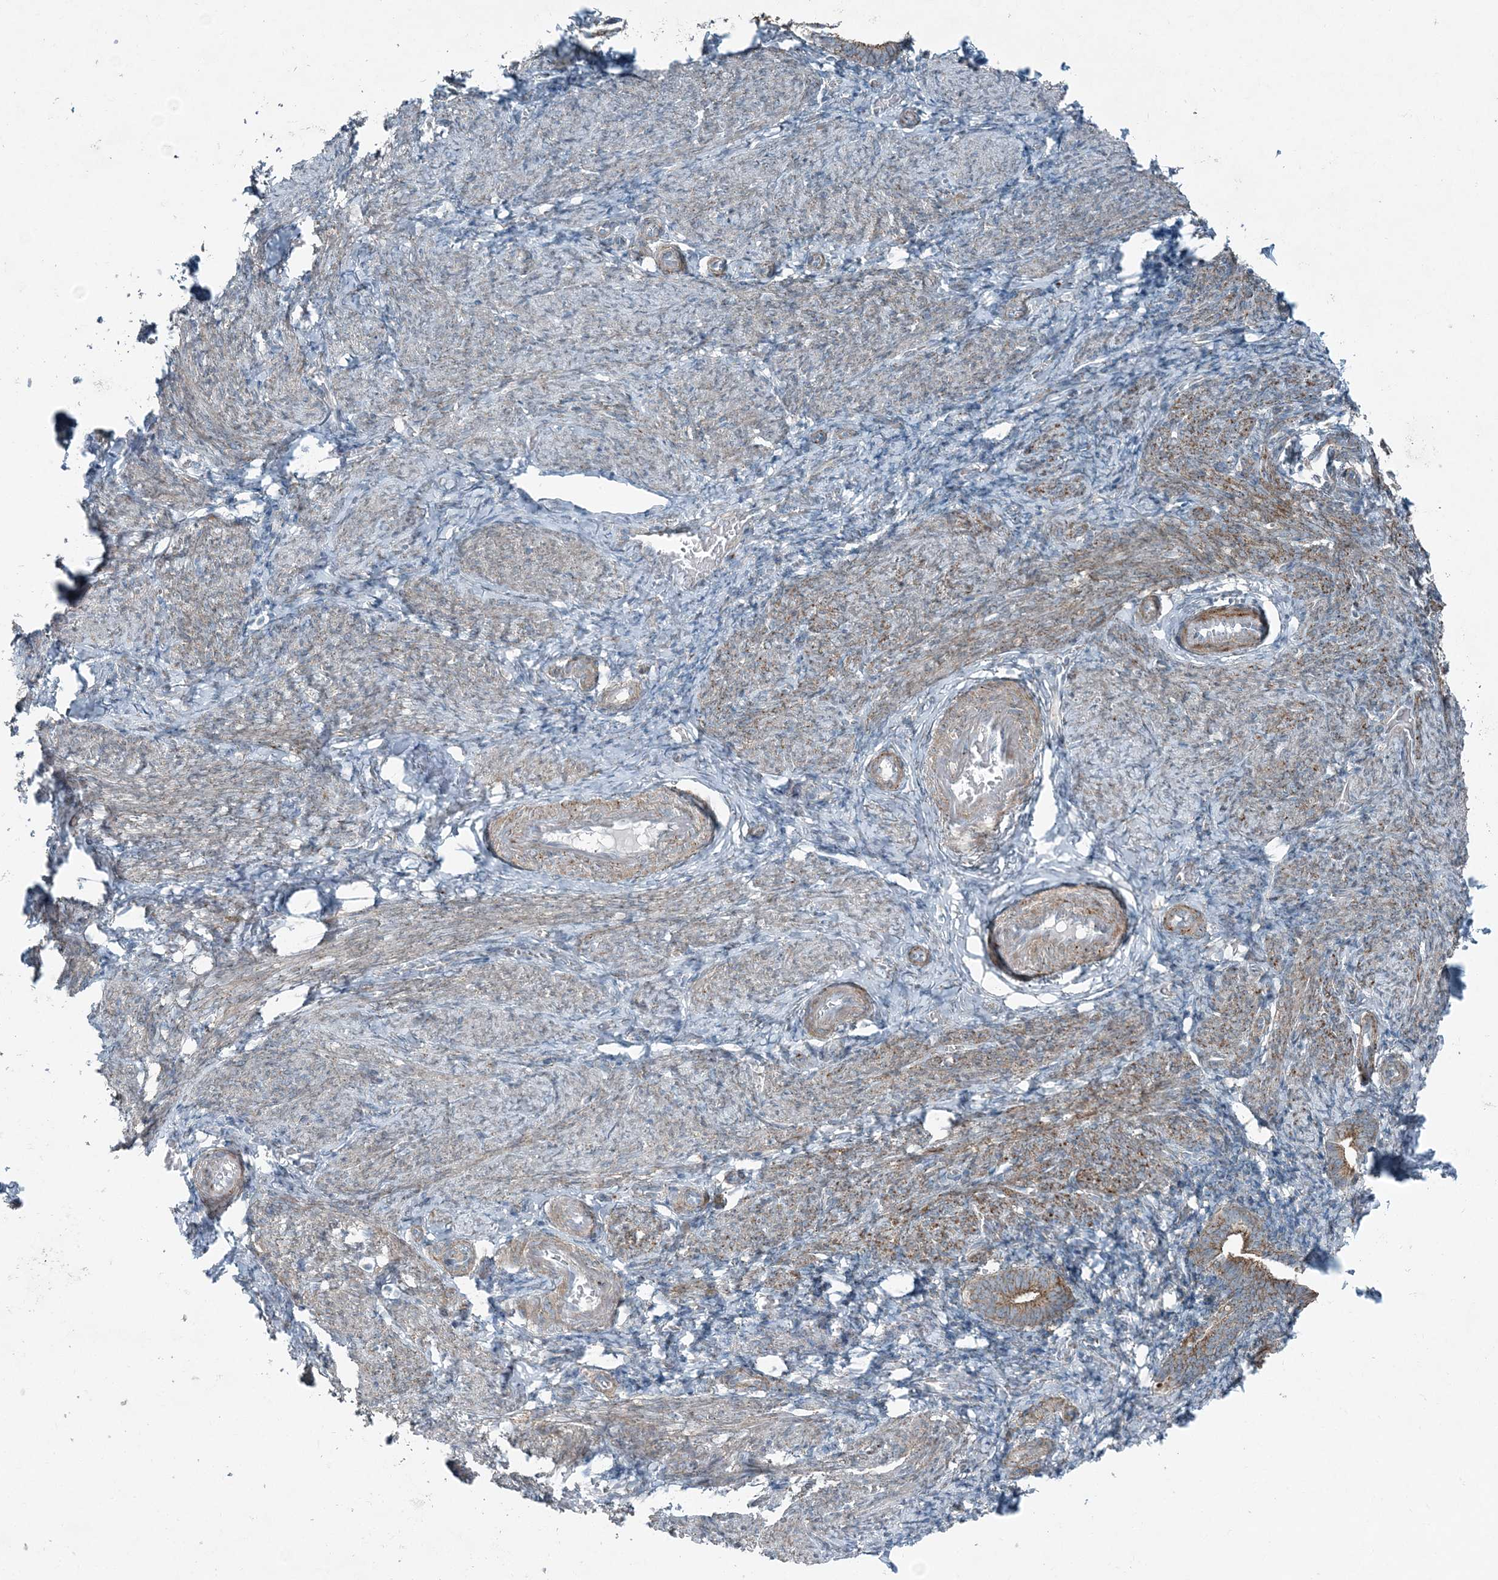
{"staining": {"intensity": "weak", "quantity": "25%-75%", "location": "cytoplasmic/membranous"}, "tissue": "endometrium", "cell_type": "Cells in endometrial stroma", "image_type": "normal", "snomed": [{"axis": "morphology", "description": "Normal tissue, NOS"}, {"axis": "topography", "description": "Endometrium"}], "caption": "IHC photomicrograph of normal endometrium stained for a protein (brown), which exhibits low levels of weak cytoplasmic/membranous positivity in about 25%-75% of cells in endometrial stroma.", "gene": "GCC2", "patient": {"sex": "female", "age": 51}}